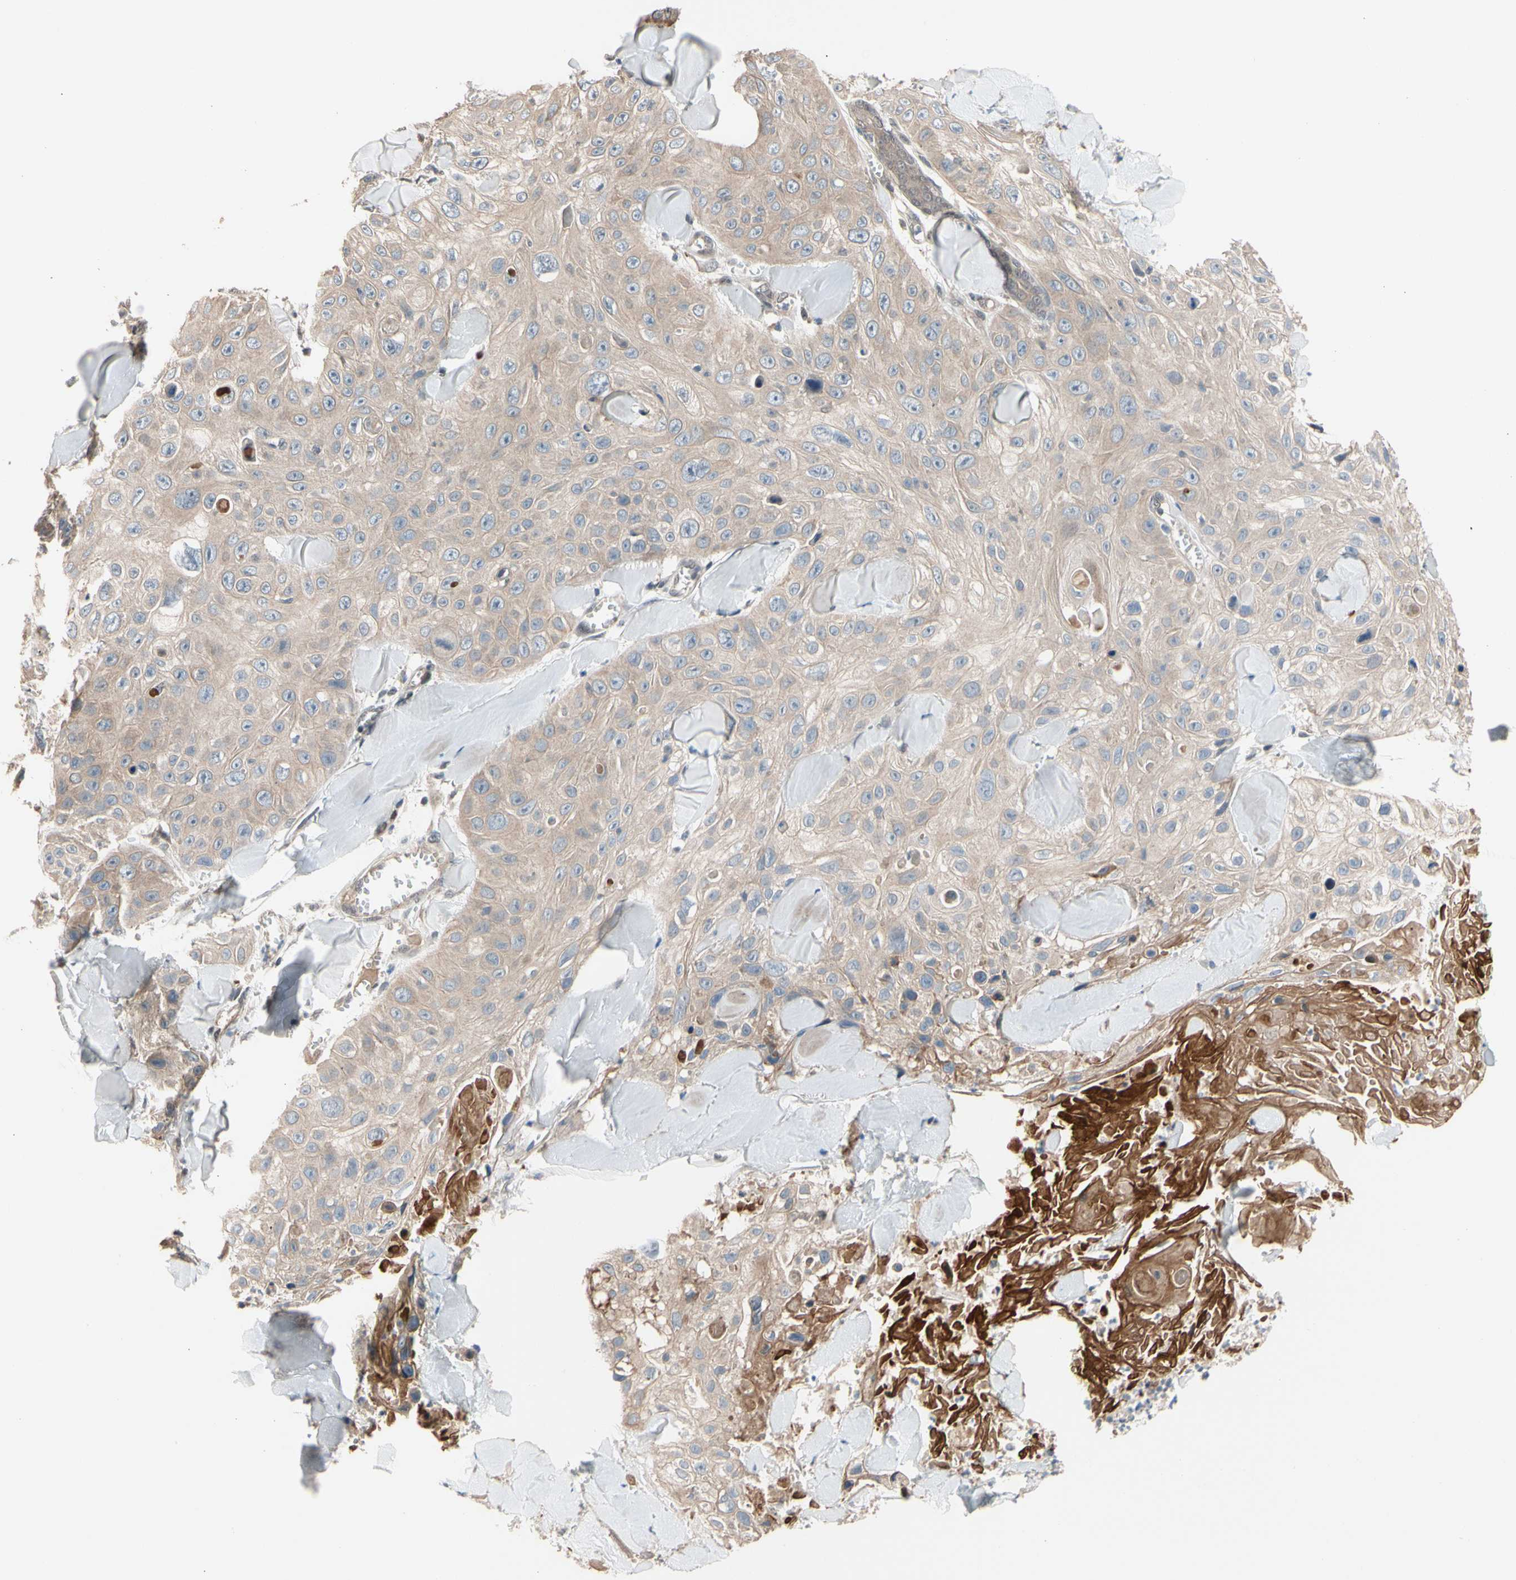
{"staining": {"intensity": "weak", "quantity": ">75%", "location": "cytoplasmic/membranous"}, "tissue": "skin cancer", "cell_type": "Tumor cells", "image_type": "cancer", "snomed": [{"axis": "morphology", "description": "Squamous cell carcinoma, NOS"}, {"axis": "topography", "description": "Skin"}], "caption": "Immunohistochemistry (IHC) staining of squamous cell carcinoma (skin), which shows low levels of weak cytoplasmic/membranous staining in approximately >75% of tumor cells indicating weak cytoplasmic/membranous protein staining. The staining was performed using DAB (brown) for protein detection and nuclei were counterstained in hematoxylin (blue).", "gene": "NGEF", "patient": {"sex": "male", "age": 86}}